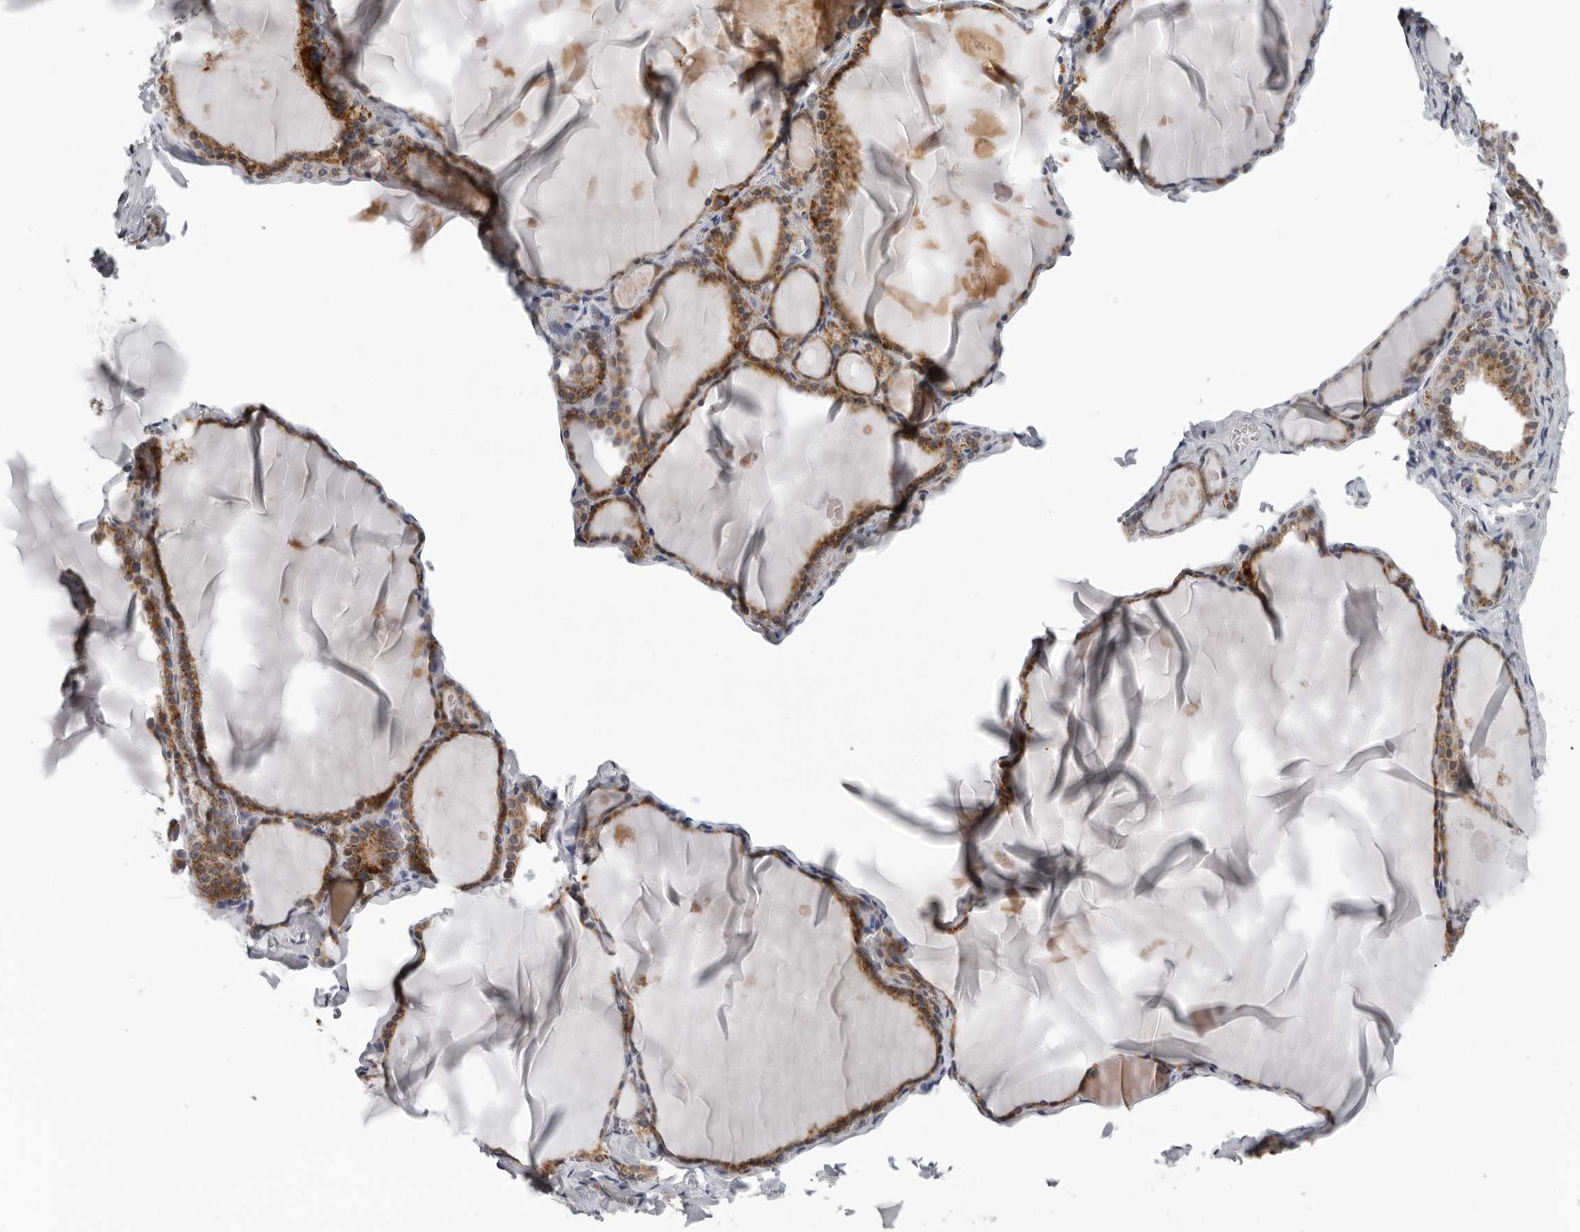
{"staining": {"intensity": "moderate", "quantity": ">75%", "location": "cytoplasmic/membranous"}, "tissue": "thyroid gland", "cell_type": "Glandular cells", "image_type": "normal", "snomed": [{"axis": "morphology", "description": "Normal tissue, NOS"}, {"axis": "topography", "description": "Thyroid gland"}], "caption": "The immunohistochemical stain shows moderate cytoplasmic/membranous expression in glandular cells of normal thyroid gland. (DAB IHC, brown staining for protein, blue staining for nuclei).", "gene": "CPT2", "patient": {"sex": "male", "age": 56}}